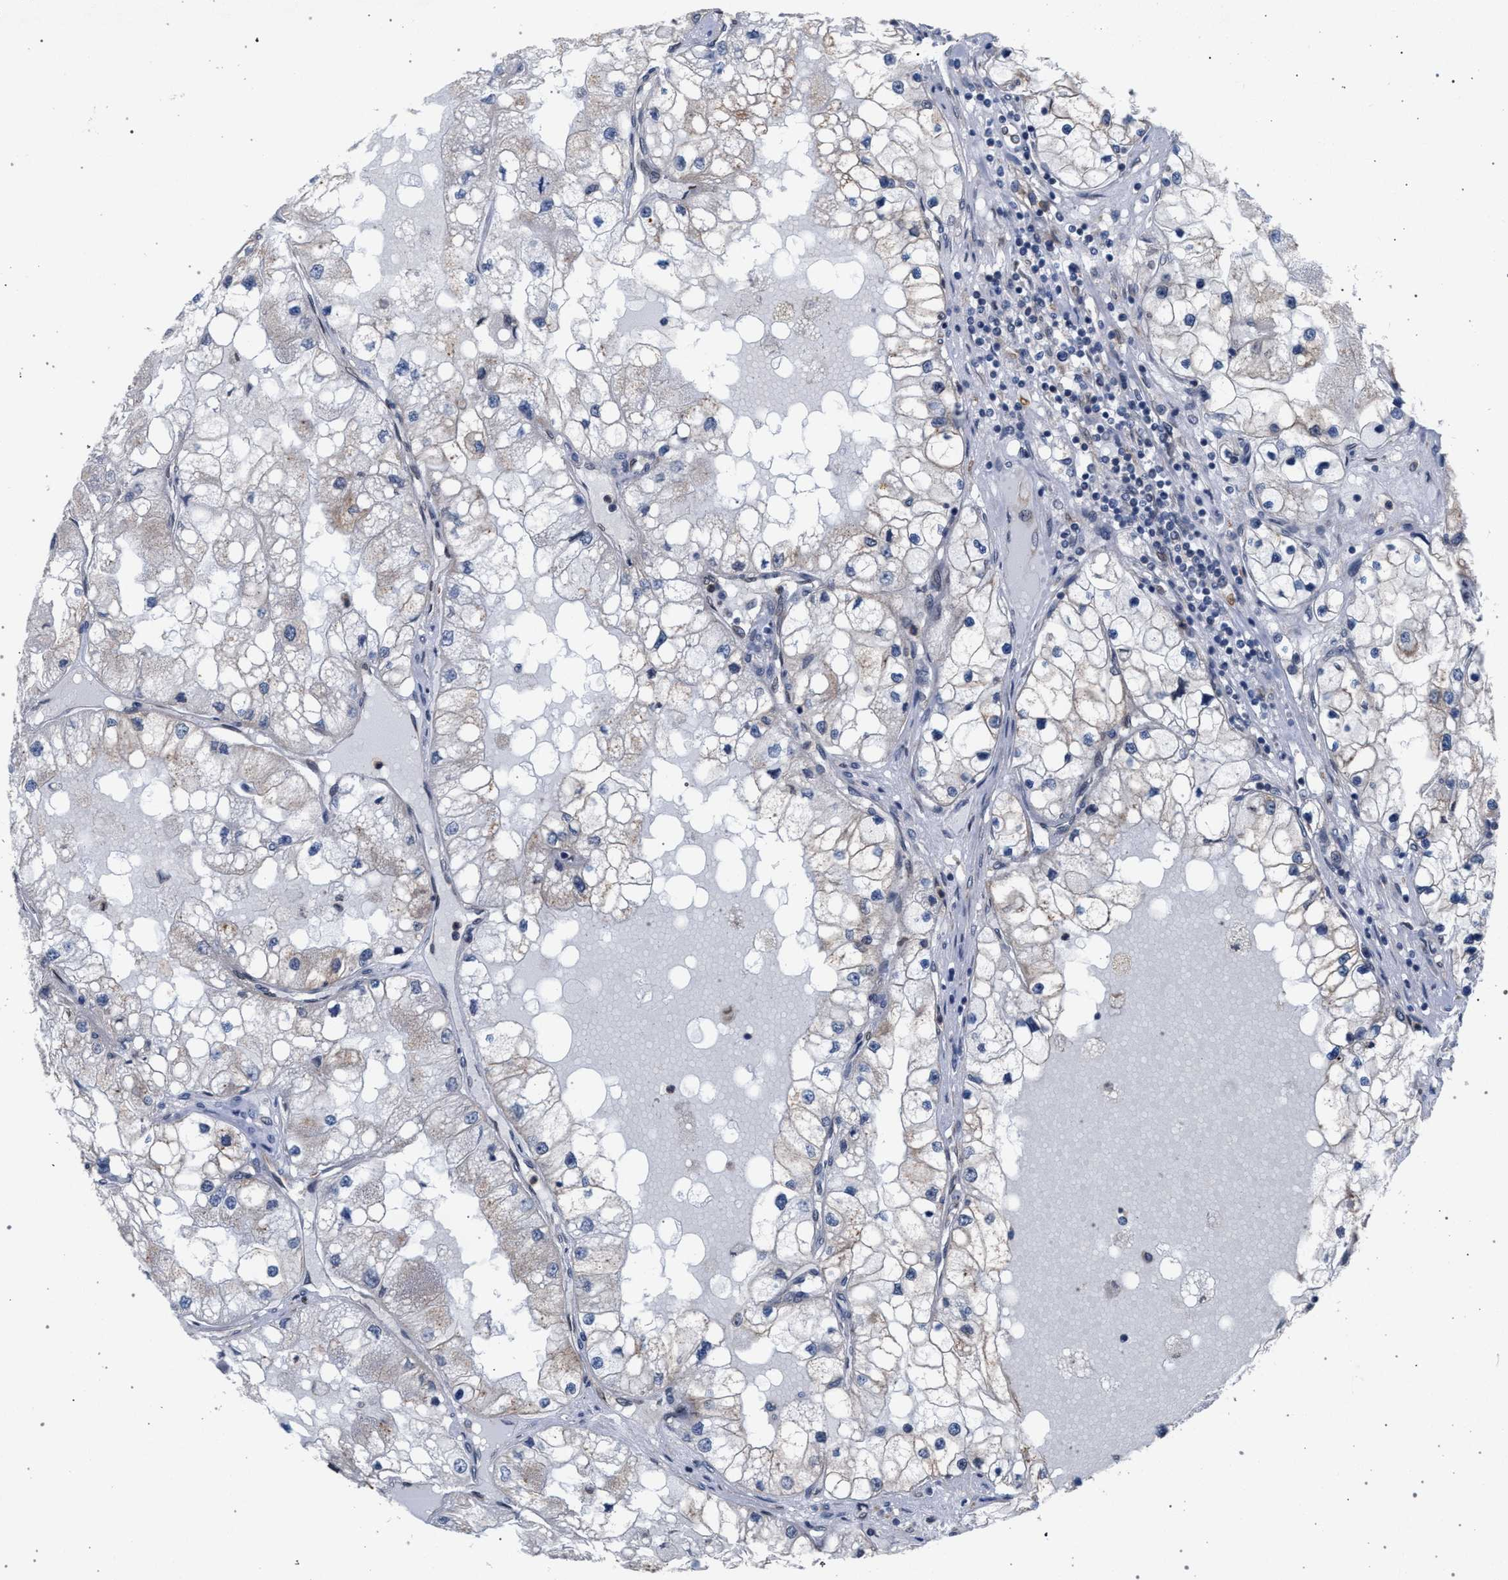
{"staining": {"intensity": "negative", "quantity": "none", "location": "none"}, "tissue": "renal cancer", "cell_type": "Tumor cells", "image_type": "cancer", "snomed": [{"axis": "morphology", "description": "Adenocarcinoma, NOS"}, {"axis": "topography", "description": "Kidney"}], "caption": "Immunohistochemistry image of renal adenocarcinoma stained for a protein (brown), which shows no expression in tumor cells.", "gene": "ARPC5L", "patient": {"sex": "male", "age": 68}}